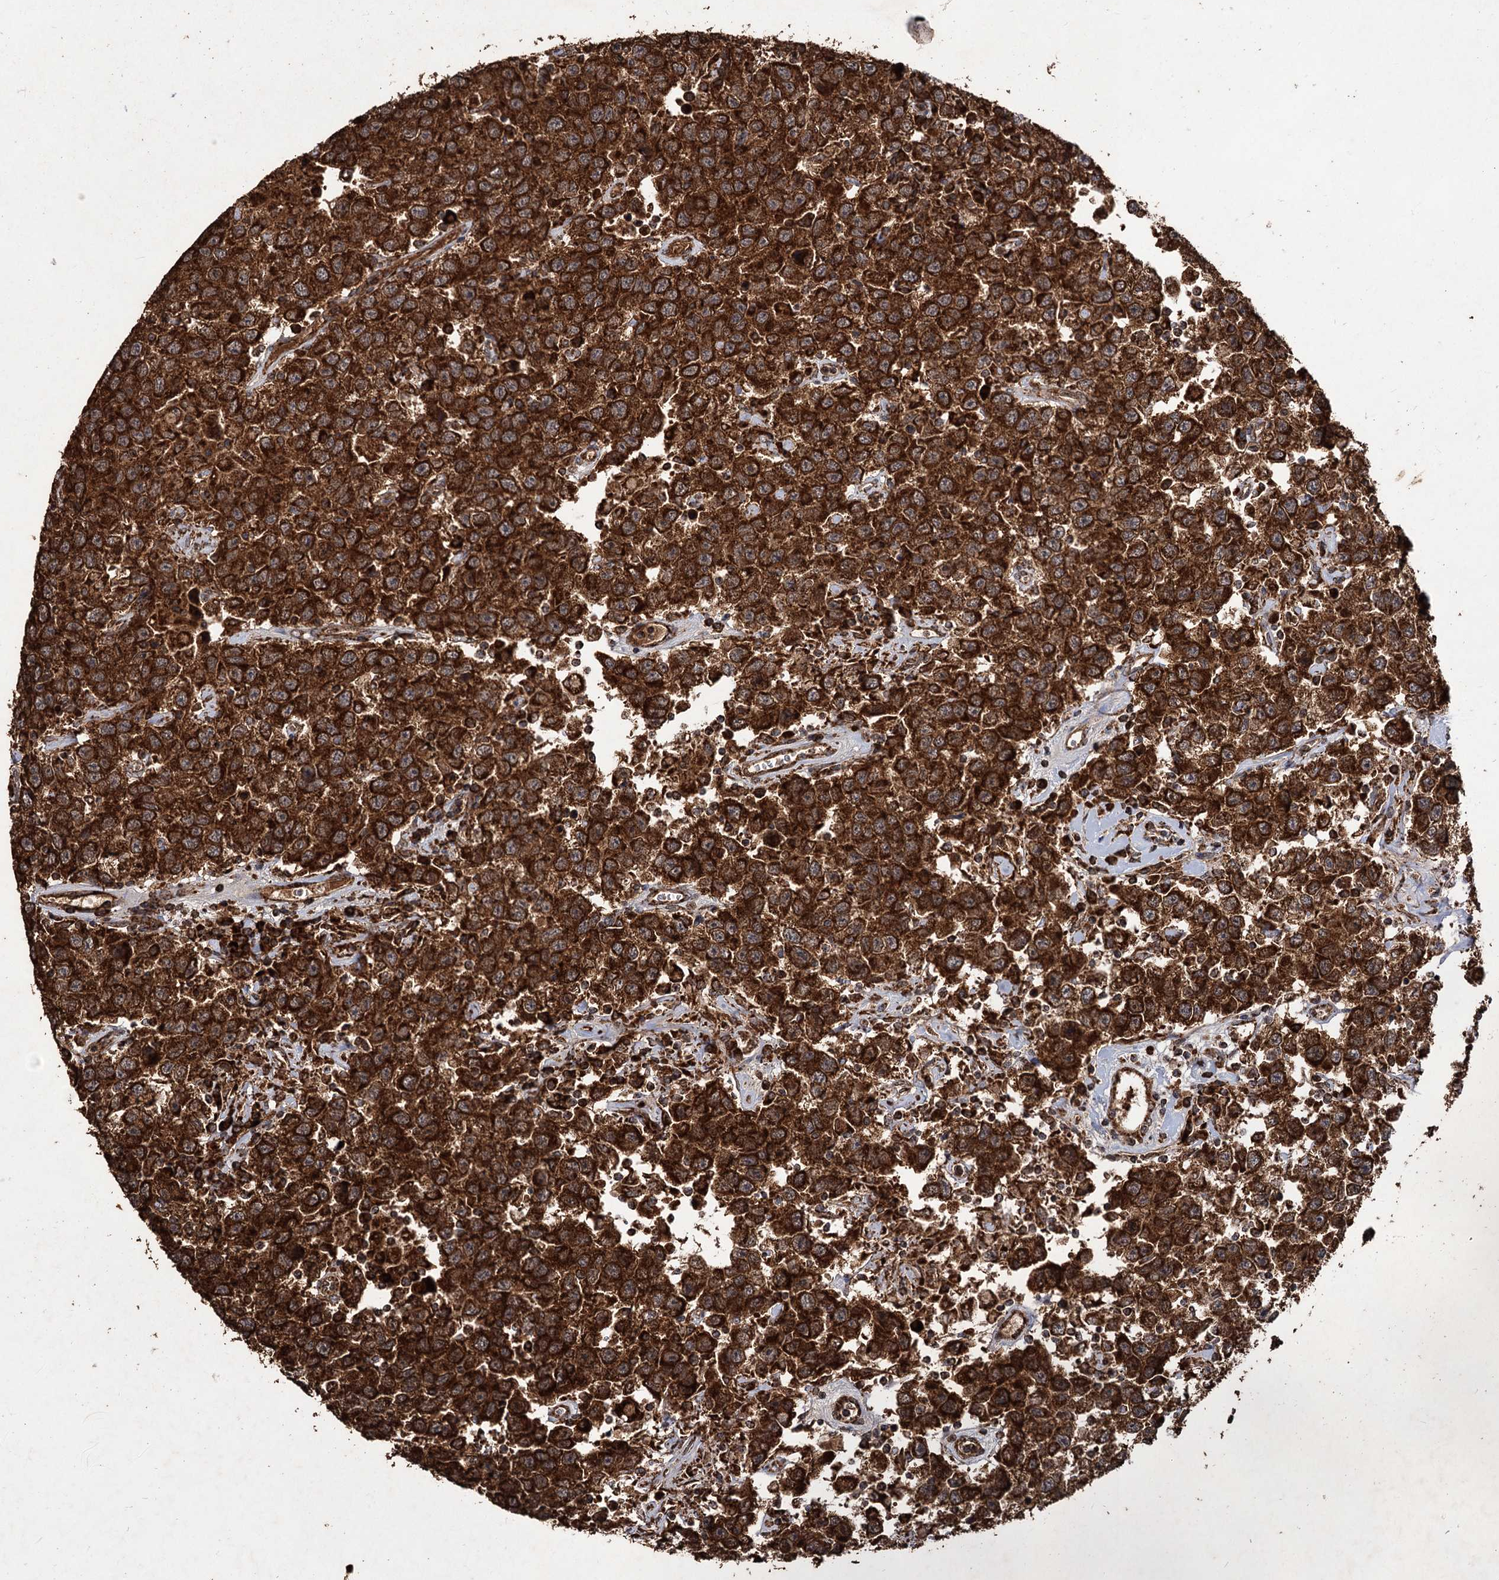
{"staining": {"intensity": "strong", "quantity": ">75%", "location": "cytoplasmic/membranous"}, "tissue": "testis cancer", "cell_type": "Tumor cells", "image_type": "cancer", "snomed": [{"axis": "morphology", "description": "Seminoma, NOS"}, {"axis": "topography", "description": "Testis"}], "caption": "IHC staining of seminoma (testis), which reveals high levels of strong cytoplasmic/membranous positivity in about >75% of tumor cells indicating strong cytoplasmic/membranous protein staining. The staining was performed using DAB (3,3'-diaminobenzidine) (brown) for protein detection and nuclei were counterstained in hematoxylin (blue).", "gene": "IPO4", "patient": {"sex": "male", "age": 41}}